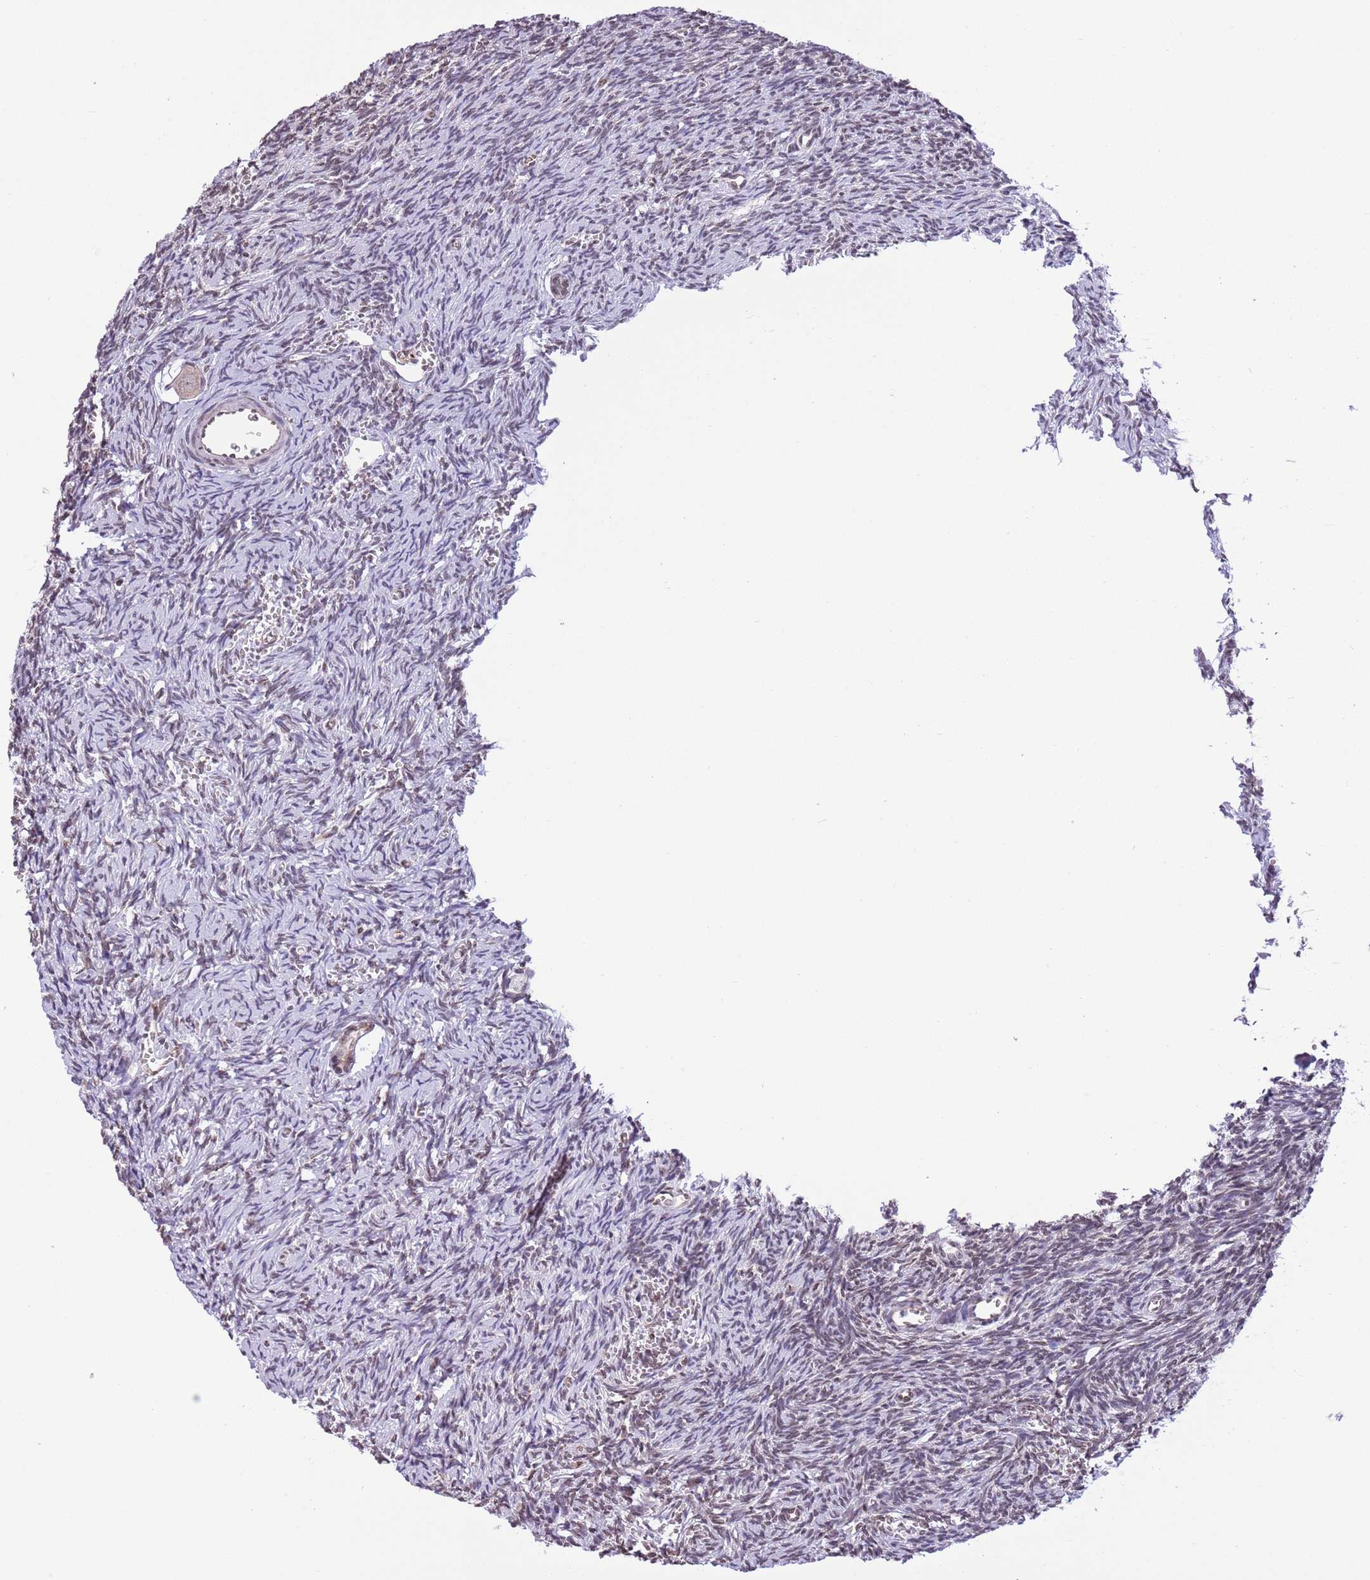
{"staining": {"intensity": "weak", "quantity": "25%-75%", "location": "nuclear"}, "tissue": "ovary", "cell_type": "Follicle cells", "image_type": "normal", "snomed": [{"axis": "morphology", "description": "Normal tissue, NOS"}, {"axis": "topography", "description": "Ovary"}], "caption": "Weak nuclear positivity is seen in about 25%-75% of follicle cells in normal ovary.", "gene": "NRIP1", "patient": {"sex": "female", "age": 39}}